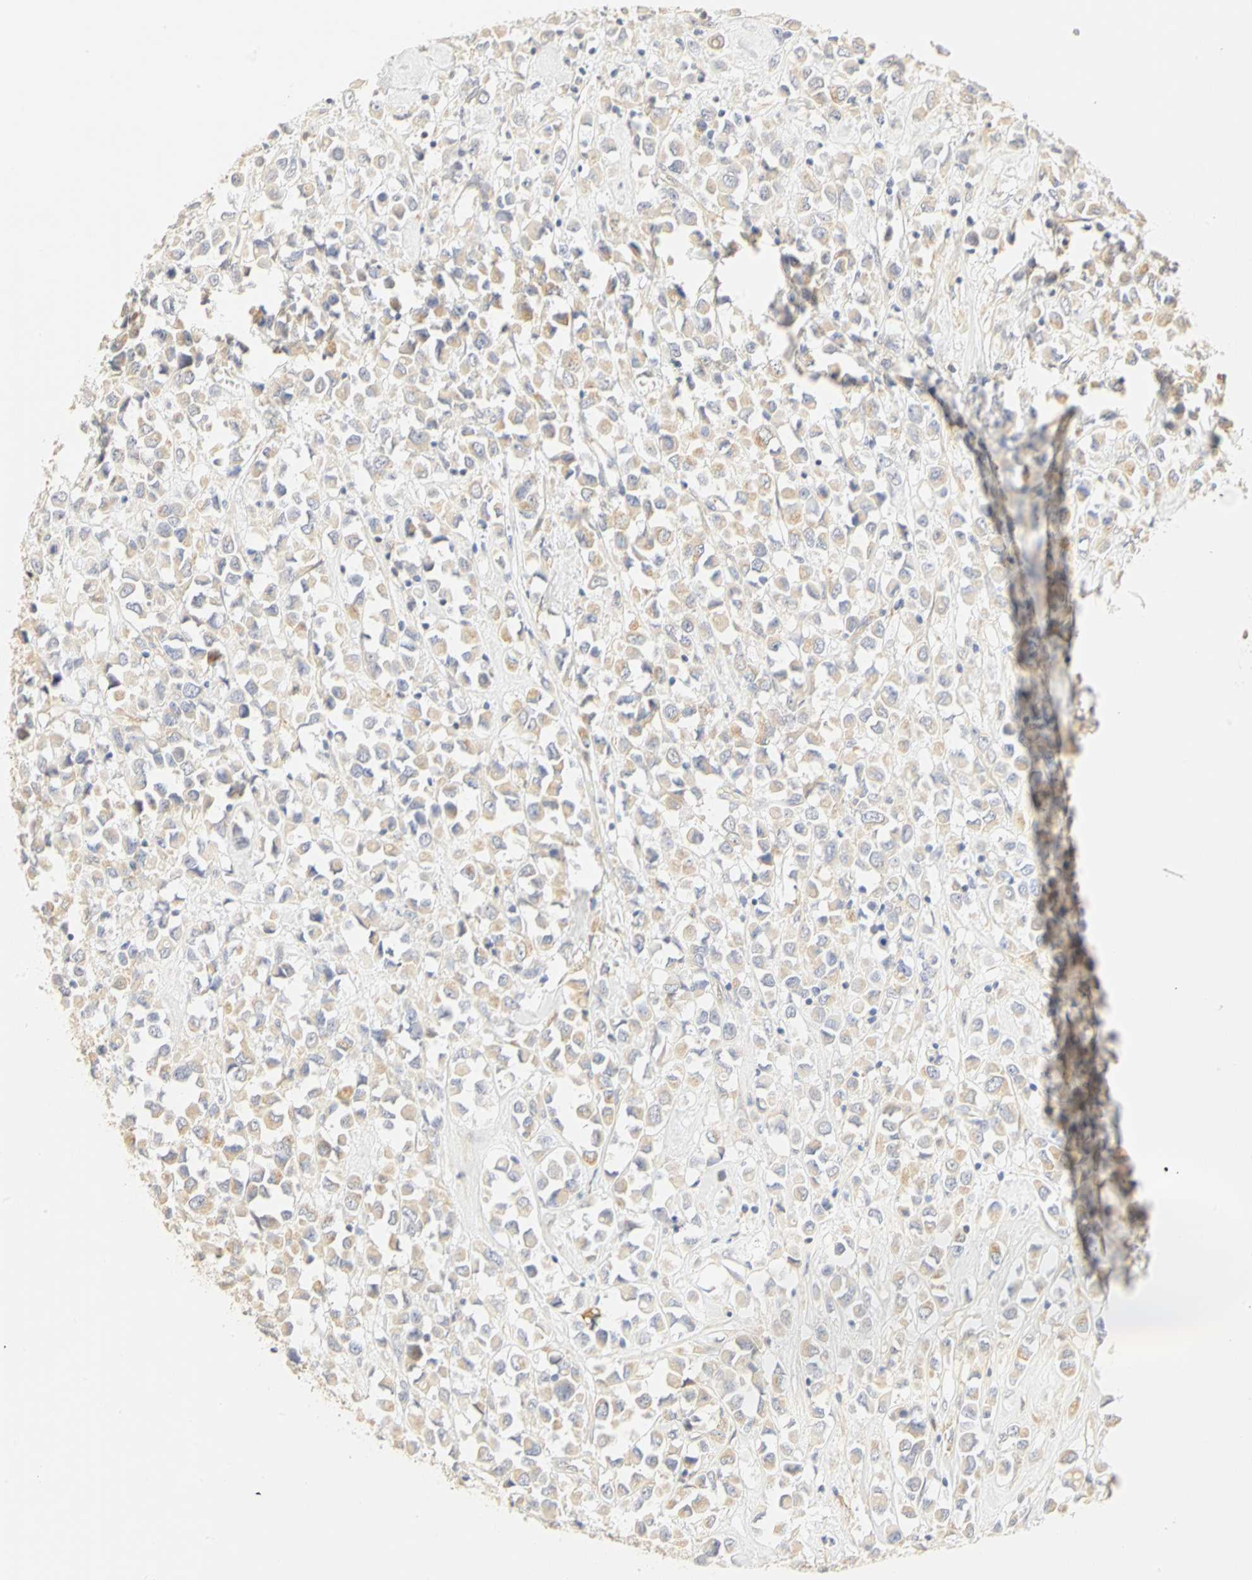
{"staining": {"intensity": "weak", "quantity": ">75%", "location": "cytoplasmic/membranous"}, "tissue": "breast cancer", "cell_type": "Tumor cells", "image_type": "cancer", "snomed": [{"axis": "morphology", "description": "Duct carcinoma"}, {"axis": "topography", "description": "Breast"}], "caption": "Tumor cells reveal low levels of weak cytoplasmic/membranous expression in approximately >75% of cells in infiltrating ductal carcinoma (breast). The staining was performed using DAB to visualize the protein expression in brown, while the nuclei were stained in blue with hematoxylin (Magnification: 20x).", "gene": "GNRH2", "patient": {"sex": "female", "age": 61}}